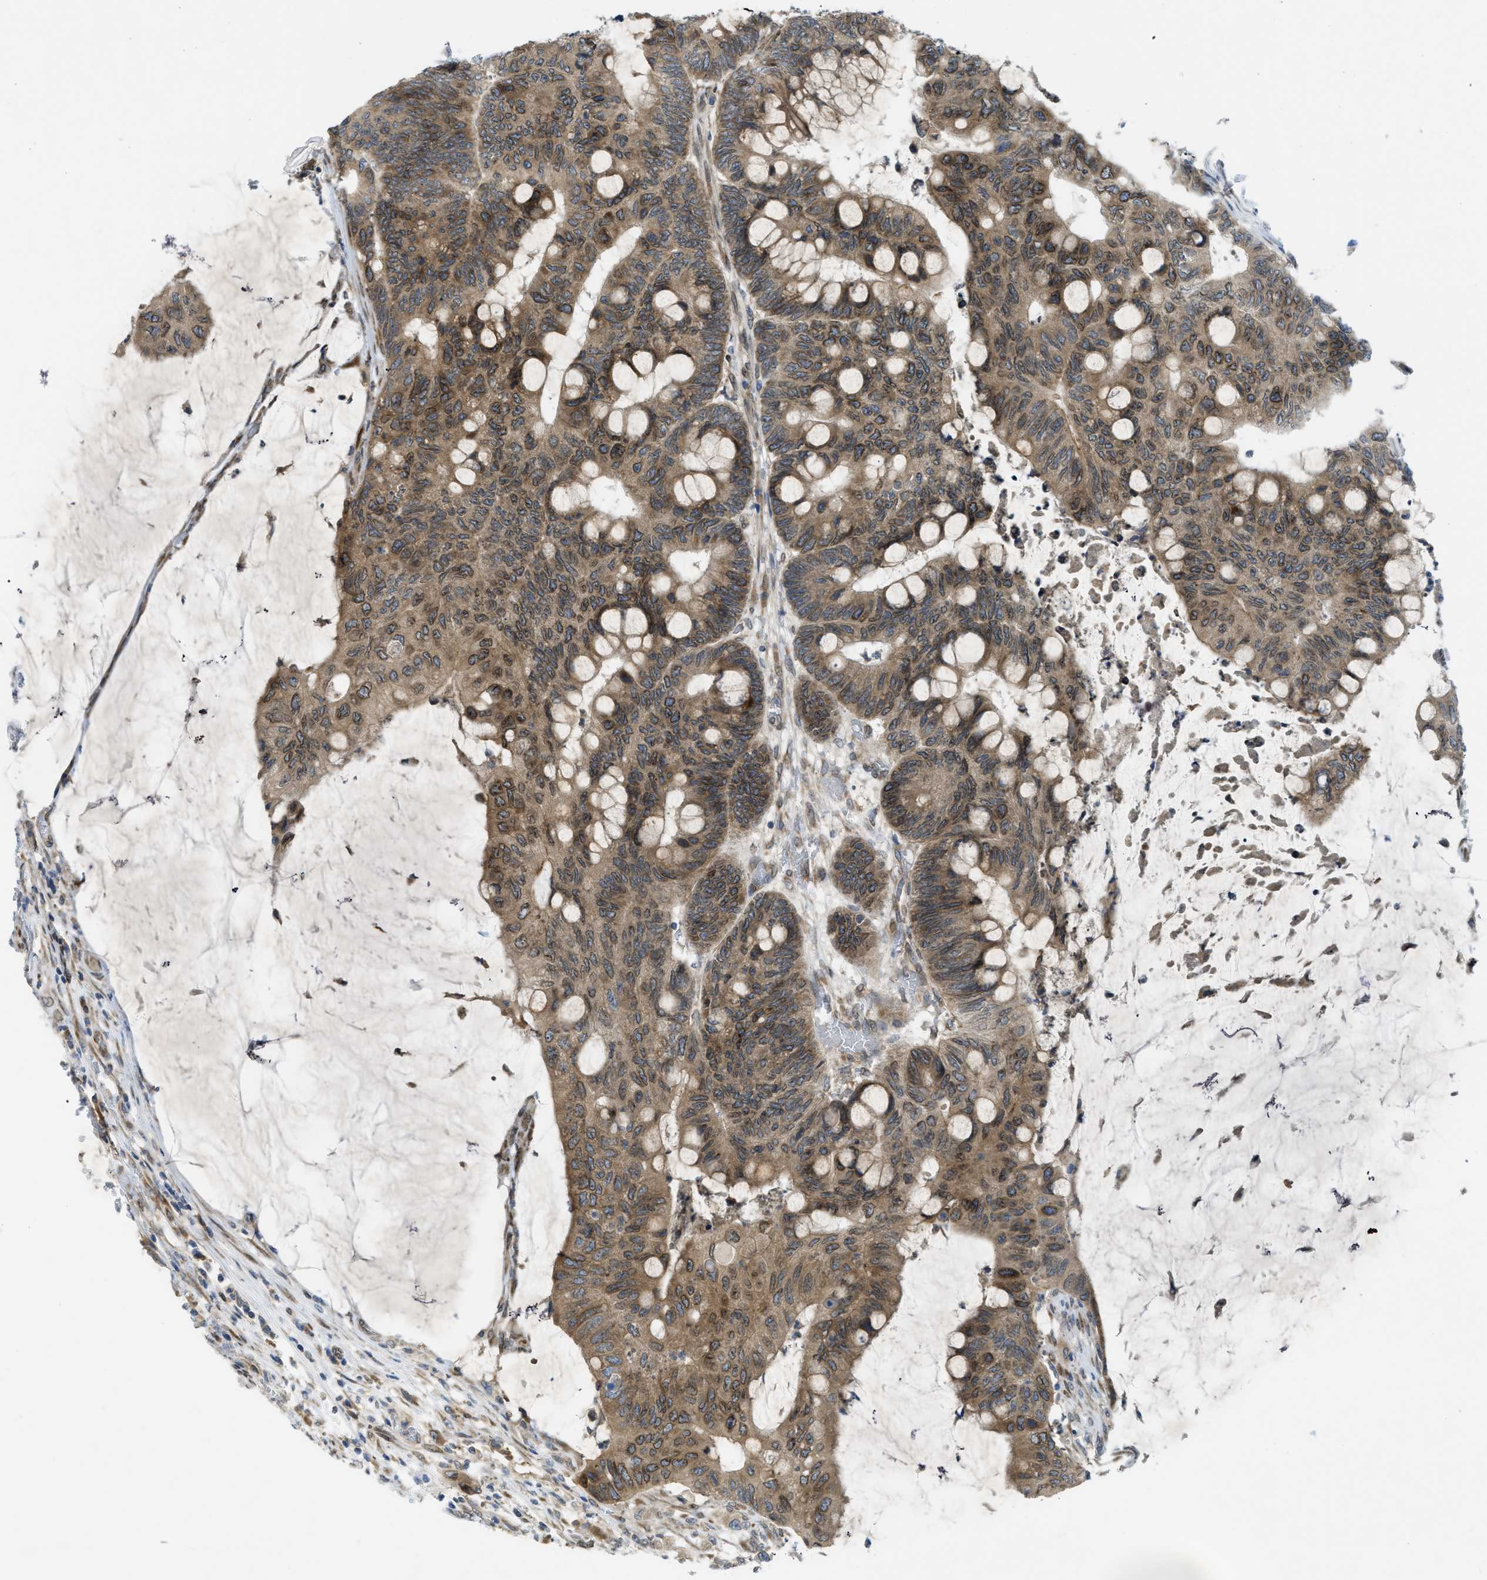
{"staining": {"intensity": "strong", "quantity": ">75%", "location": "cytoplasmic/membranous,nuclear"}, "tissue": "colorectal cancer", "cell_type": "Tumor cells", "image_type": "cancer", "snomed": [{"axis": "morphology", "description": "Normal tissue, NOS"}, {"axis": "morphology", "description": "Adenocarcinoma, NOS"}, {"axis": "topography", "description": "Rectum"}], "caption": "Colorectal cancer (adenocarcinoma) tissue displays strong cytoplasmic/membranous and nuclear positivity in approximately >75% of tumor cells, visualized by immunohistochemistry. Nuclei are stained in blue.", "gene": "EIF2AK3", "patient": {"sex": "male", "age": 92}}